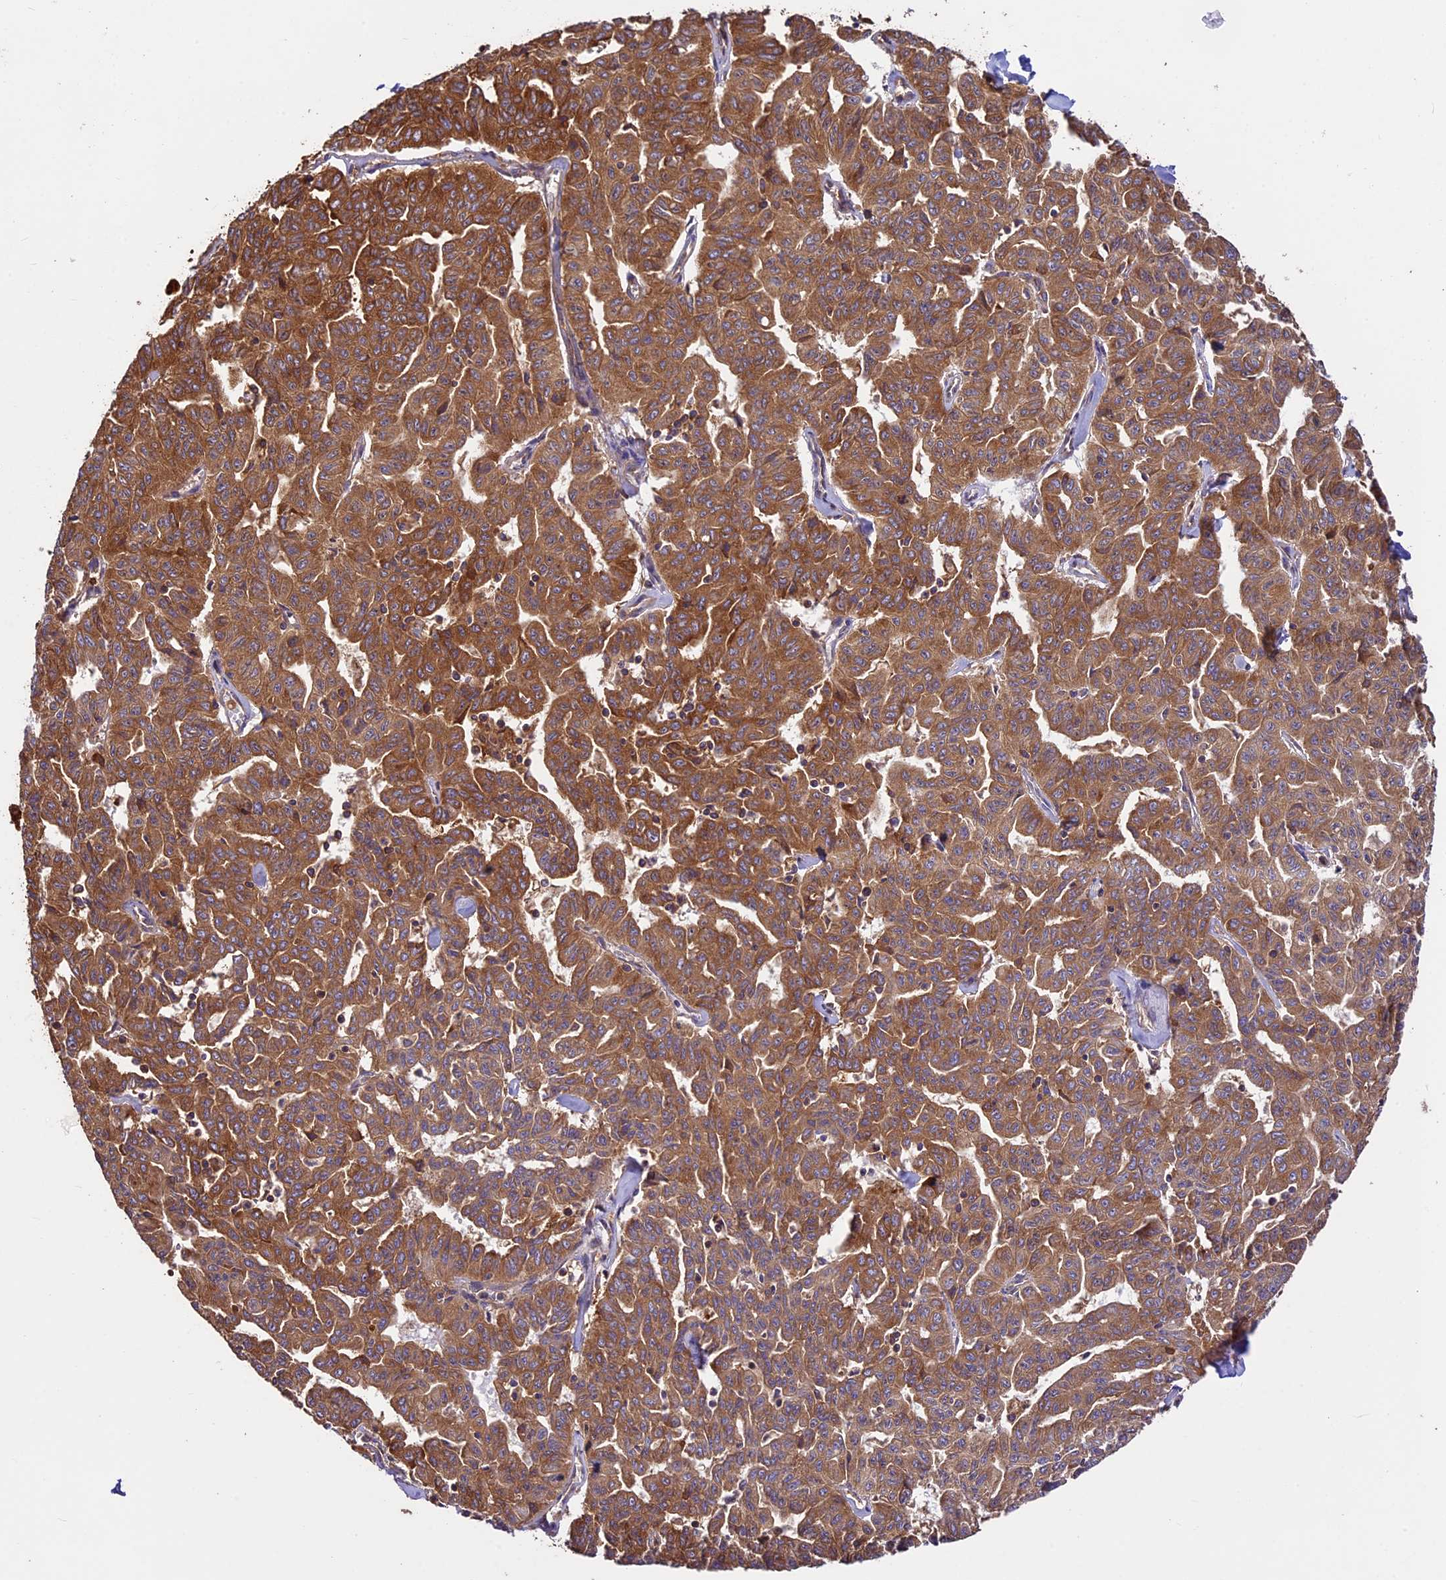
{"staining": {"intensity": "moderate", "quantity": ">75%", "location": "cytoplasmic/membranous"}, "tissue": "liver cancer", "cell_type": "Tumor cells", "image_type": "cancer", "snomed": [{"axis": "morphology", "description": "Cholangiocarcinoma"}, {"axis": "topography", "description": "Liver"}], "caption": "The image shows a brown stain indicating the presence of a protein in the cytoplasmic/membranous of tumor cells in liver cancer (cholangiocarcinoma).", "gene": "KARS1", "patient": {"sex": "female", "age": 77}}